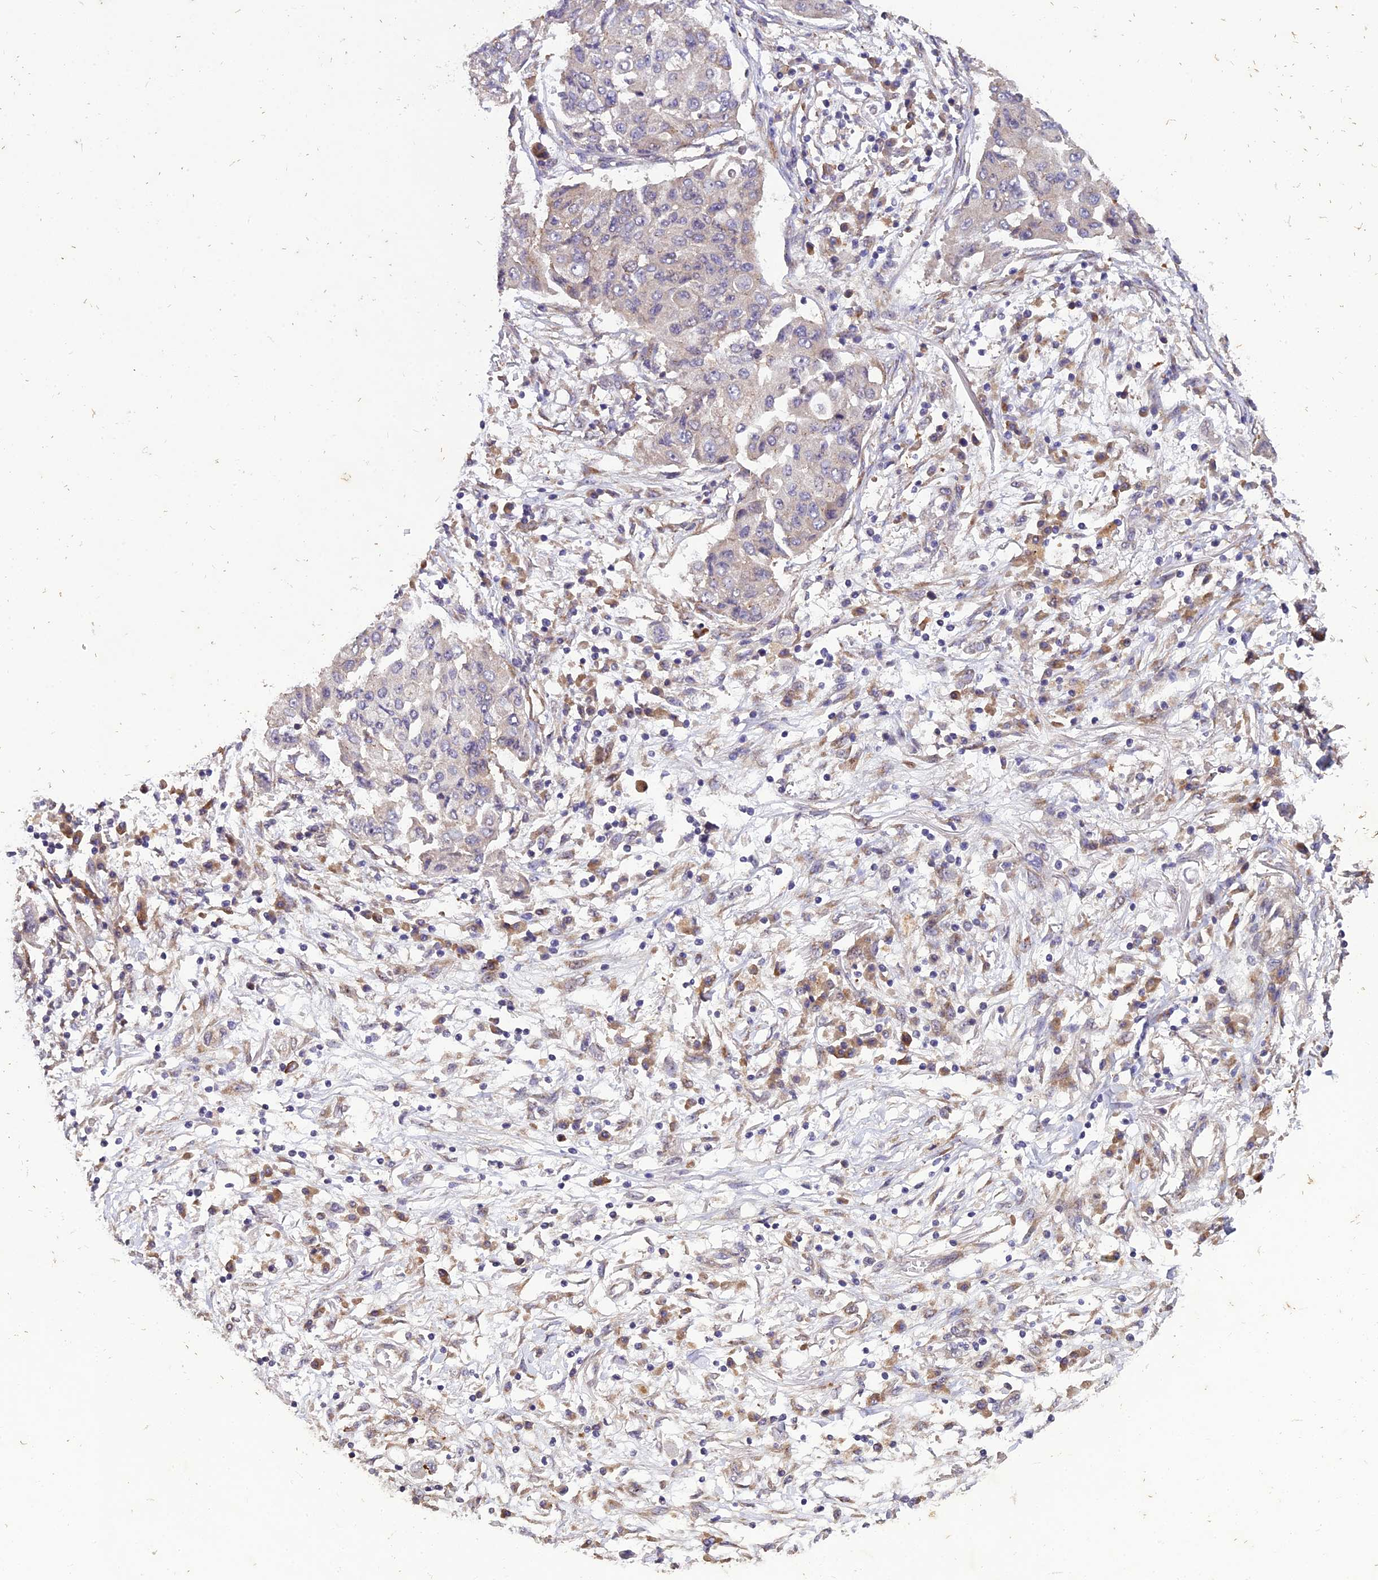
{"staining": {"intensity": "negative", "quantity": "none", "location": "none"}, "tissue": "lung cancer", "cell_type": "Tumor cells", "image_type": "cancer", "snomed": [{"axis": "morphology", "description": "Squamous cell carcinoma, NOS"}, {"axis": "topography", "description": "Lung"}], "caption": "An IHC image of lung squamous cell carcinoma is shown. There is no staining in tumor cells of lung squamous cell carcinoma. (DAB IHC, high magnification).", "gene": "CENPL", "patient": {"sex": "male", "age": 74}}